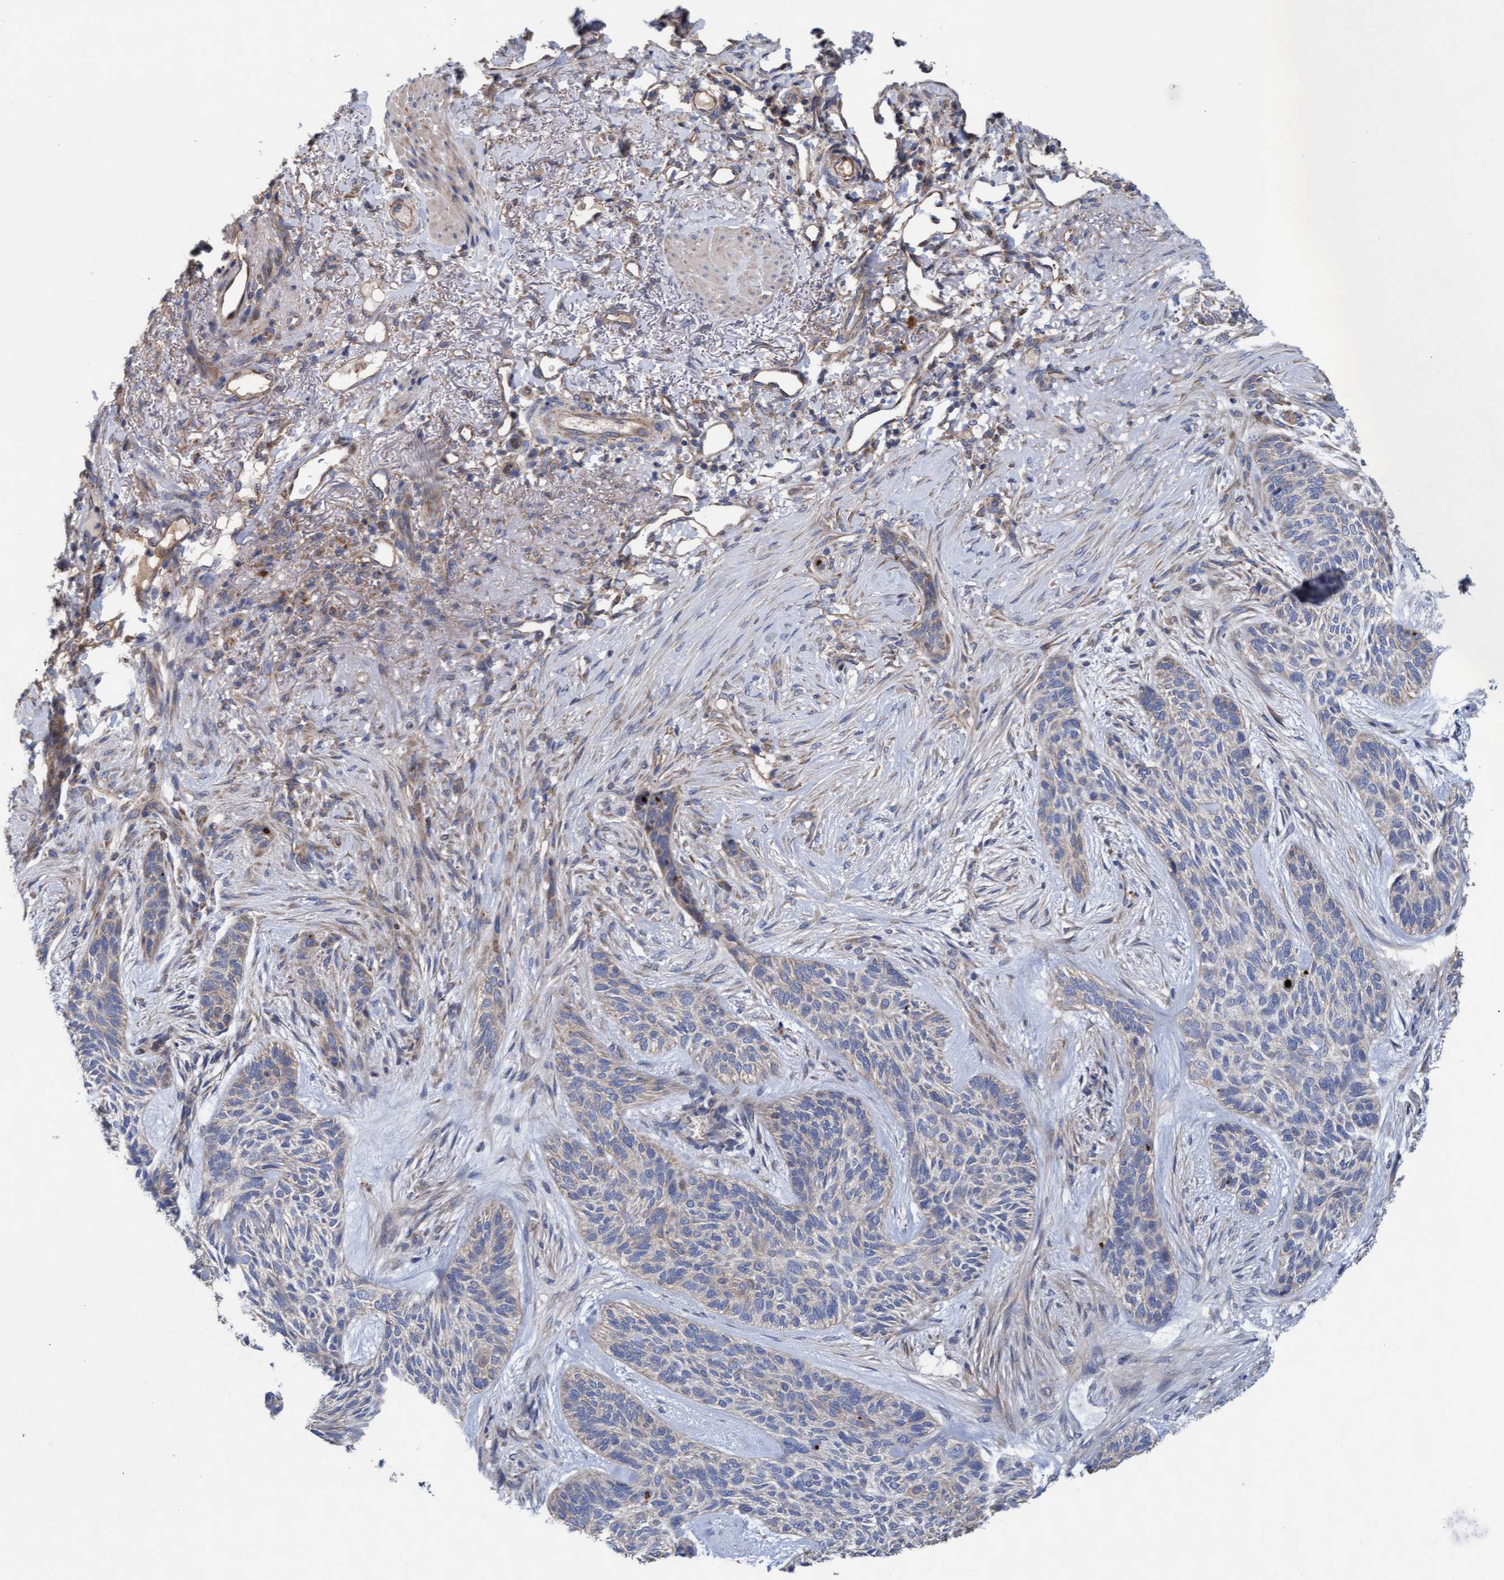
{"staining": {"intensity": "weak", "quantity": "<25%", "location": "cytoplasmic/membranous"}, "tissue": "skin cancer", "cell_type": "Tumor cells", "image_type": "cancer", "snomed": [{"axis": "morphology", "description": "Basal cell carcinoma"}, {"axis": "topography", "description": "Skin"}], "caption": "This is a image of immunohistochemistry staining of skin cancer (basal cell carcinoma), which shows no expression in tumor cells.", "gene": "MRPL38", "patient": {"sex": "male", "age": 55}}